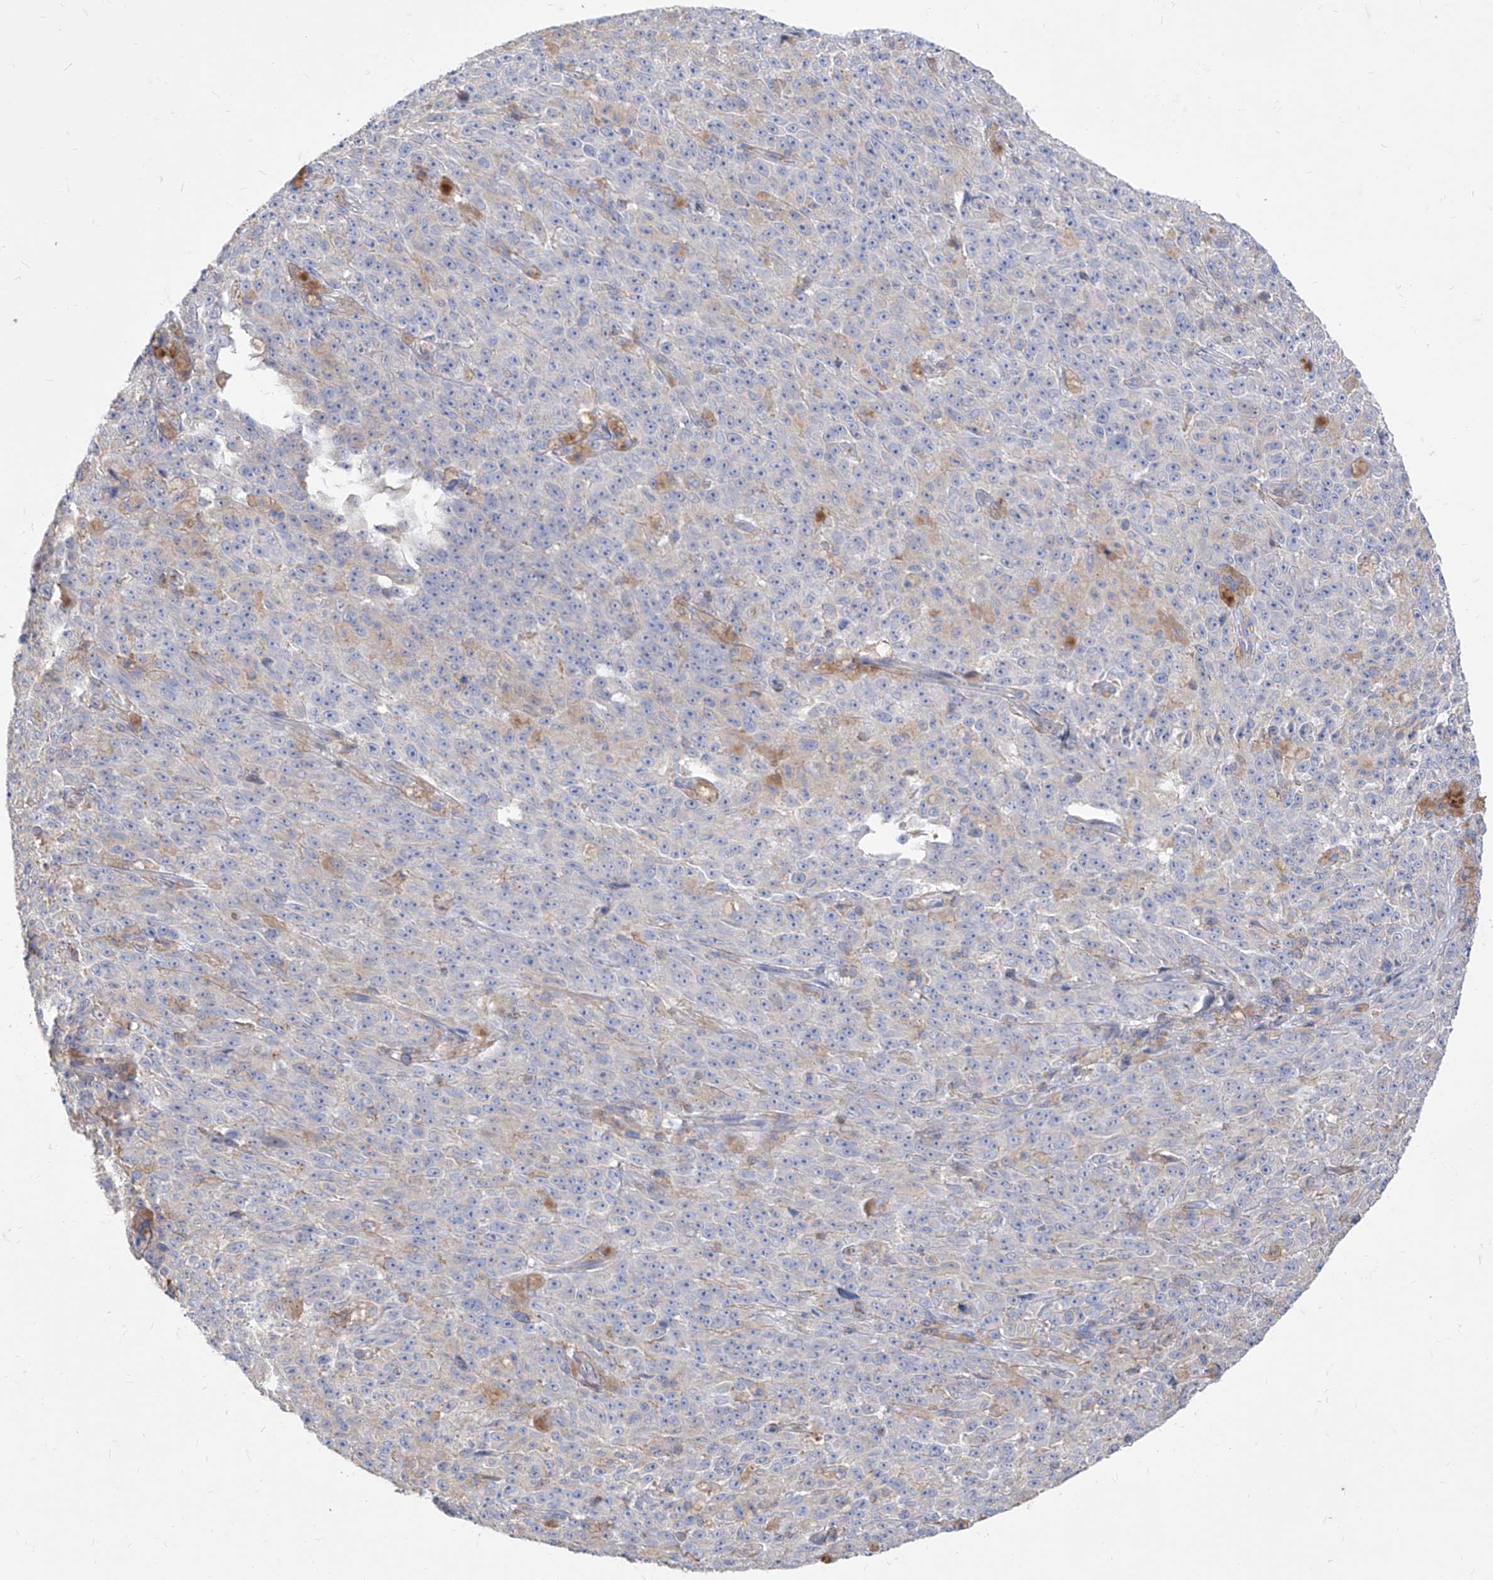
{"staining": {"intensity": "negative", "quantity": "none", "location": "none"}, "tissue": "melanoma", "cell_type": "Tumor cells", "image_type": "cancer", "snomed": [{"axis": "morphology", "description": "Malignant melanoma, NOS"}, {"axis": "topography", "description": "Skin"}], "caption": "This image is of malignant melanoma stained with IHC to label a protein in brown with the nuclei are counter-stained blue. There is no positivity in tumor cells.", "gene": "C1orf74", "patient": {"sex": "female", "age": 82}}